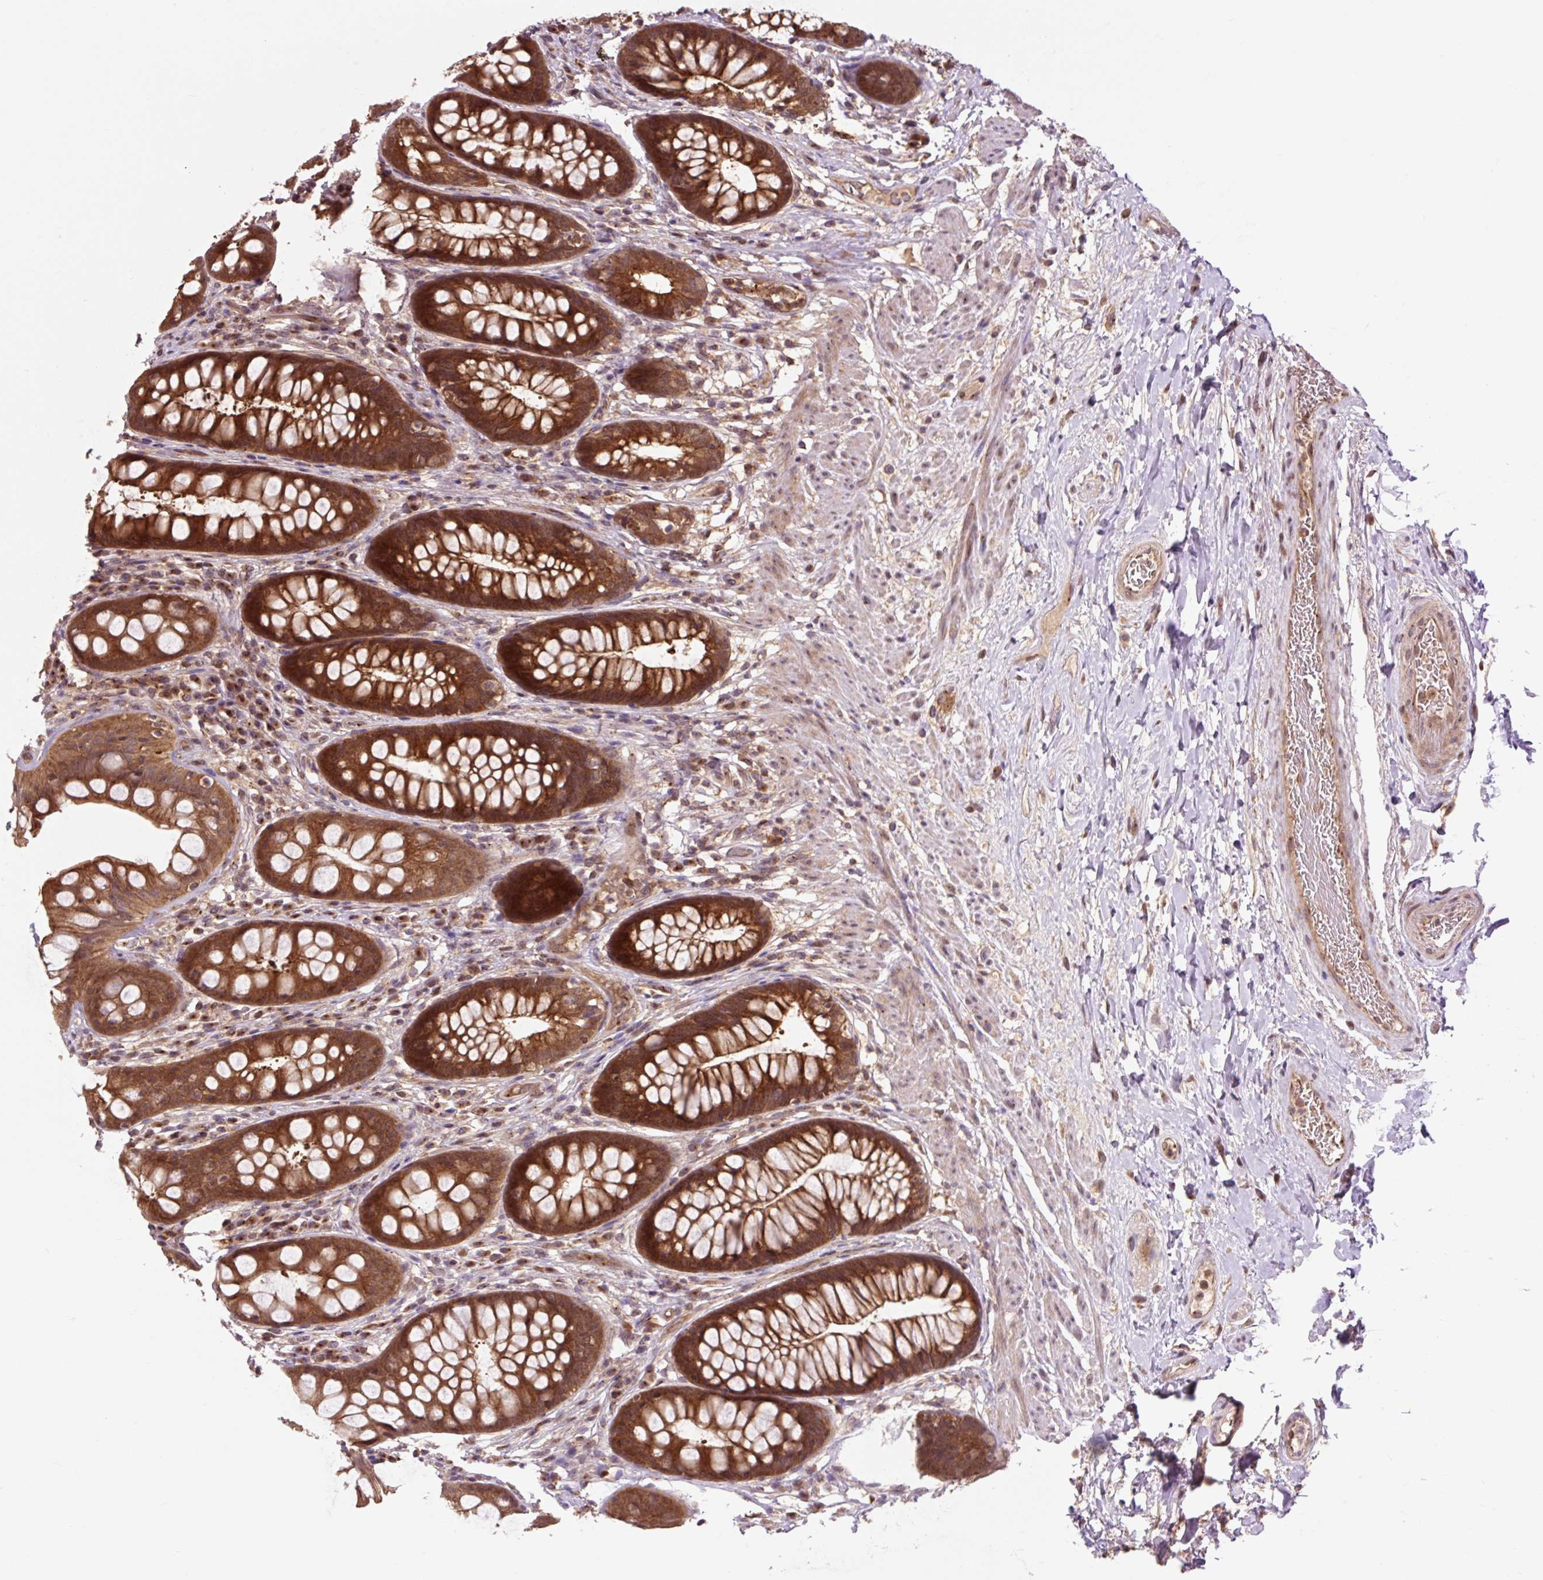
{"staining": {"intensity": "strong", "quantity": ">75%", "location": "cytoplasmic/membranous"}, "tissue": "rectum", "cell_type": "Glandular cells", "image_type": "normal", "snomed": [{"axis": "morphology", "description": "Normal tissue, NOS"}, {"axis": "topography", "description": "Rectum"}], "caption": "Immunohistochemical staining of normal rectum exhibits strong cytoplasmic/membranous protein positivity in approximately >75% of glandular cells.", "gene": "MMS19", "patient": {"sex": "male", "age": 74}}